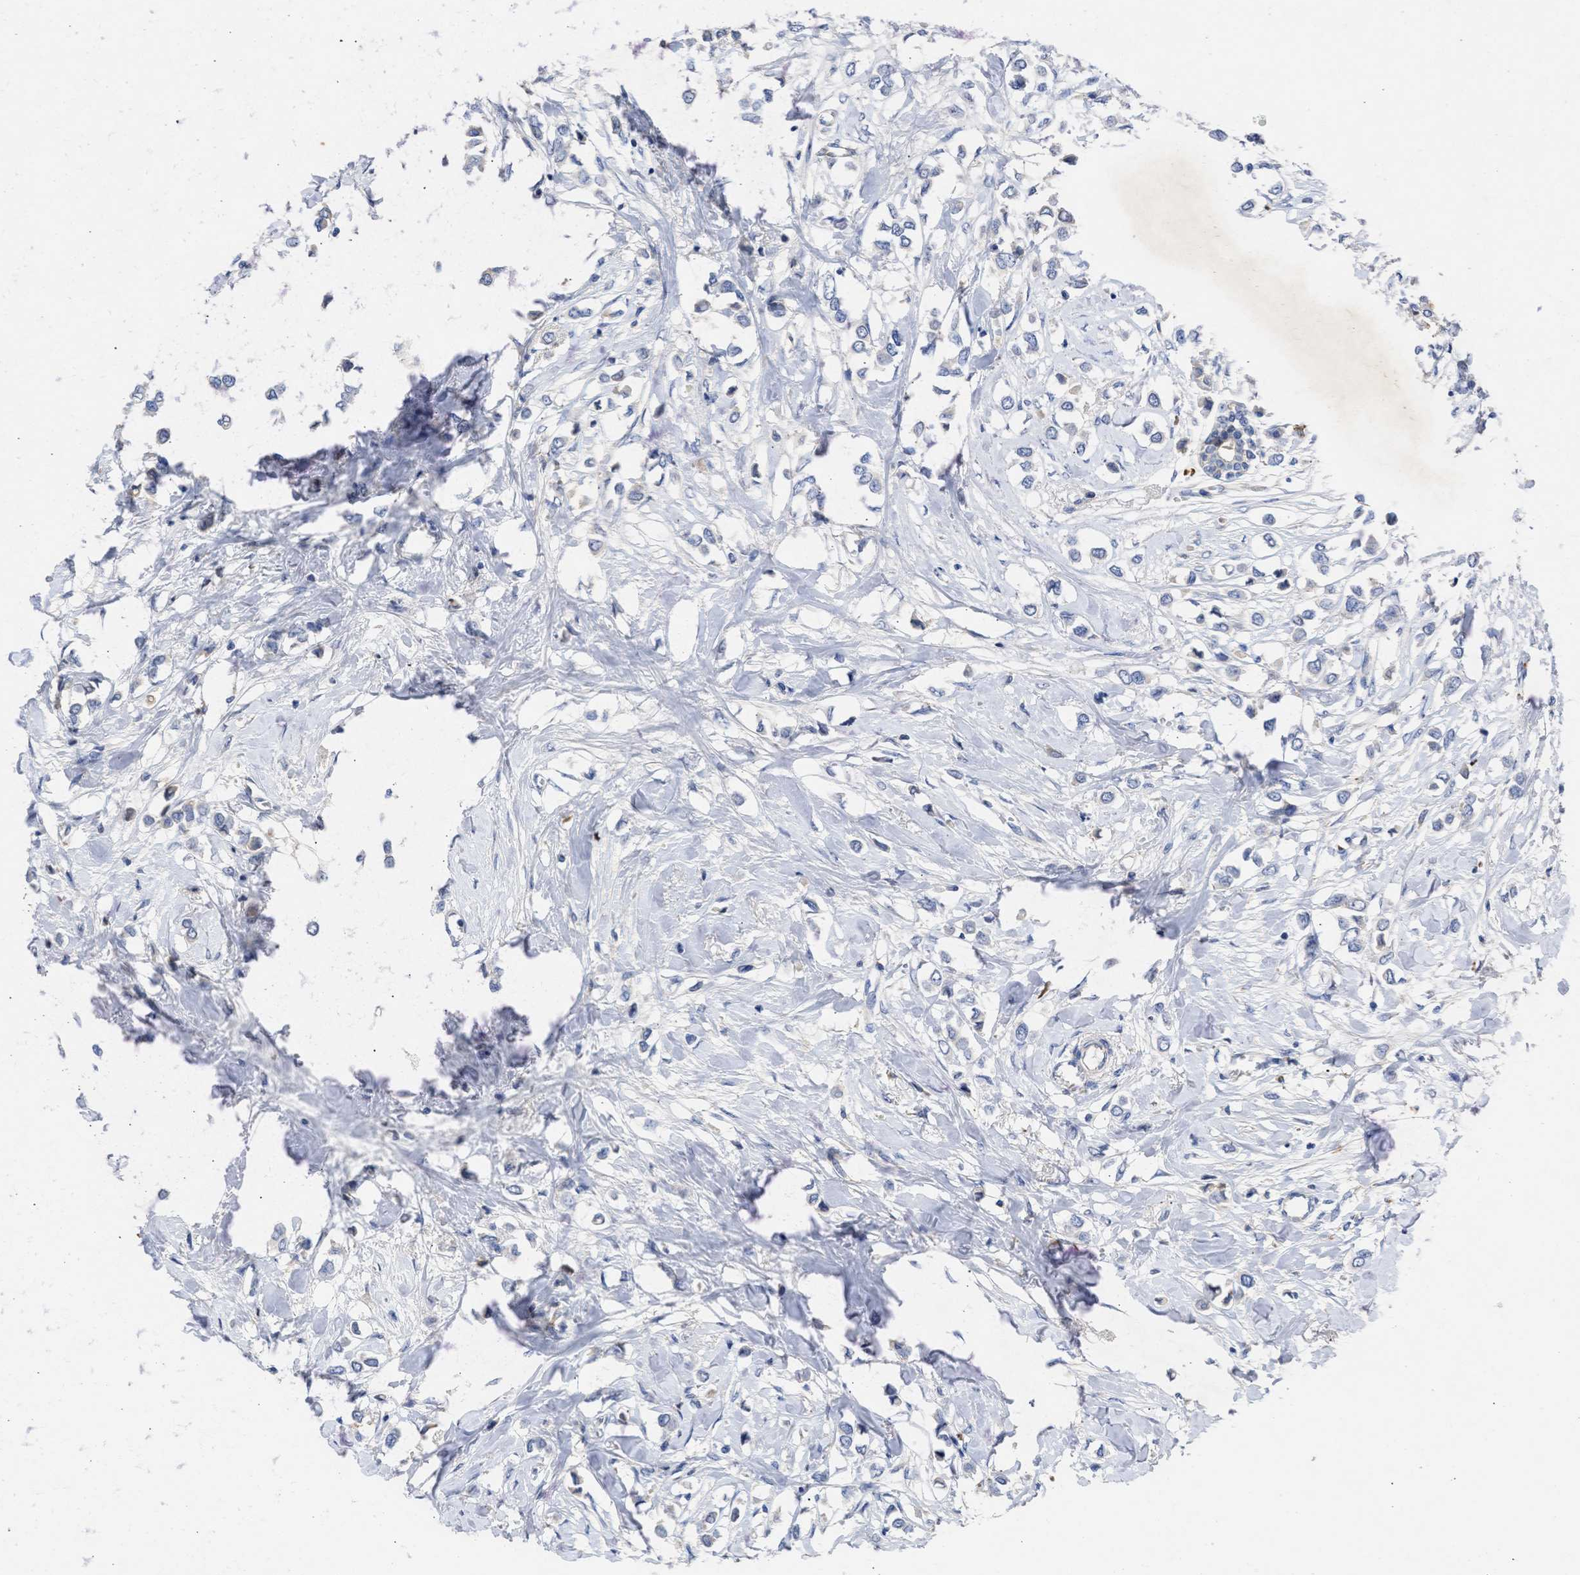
{"staining": {"intensity": "negative", "quantity": "none", "location": "none"}, "tissue": "breast cancer", "cell_type": "Tumor cells", "image_type": "cancer", "snomed": [{"axis": "morphology", "description": "Lobular carcinoma"}, {"axis": "topography", "description": "Breast"}], "caption": "IHC micrograph of neoplastic tissue: breast lobular carcinoma stained with DAB displays no significant protein positivity in tumor cells.", "gene": "ARHGEF4", "patient": {"sex": "female", "age": 51}}